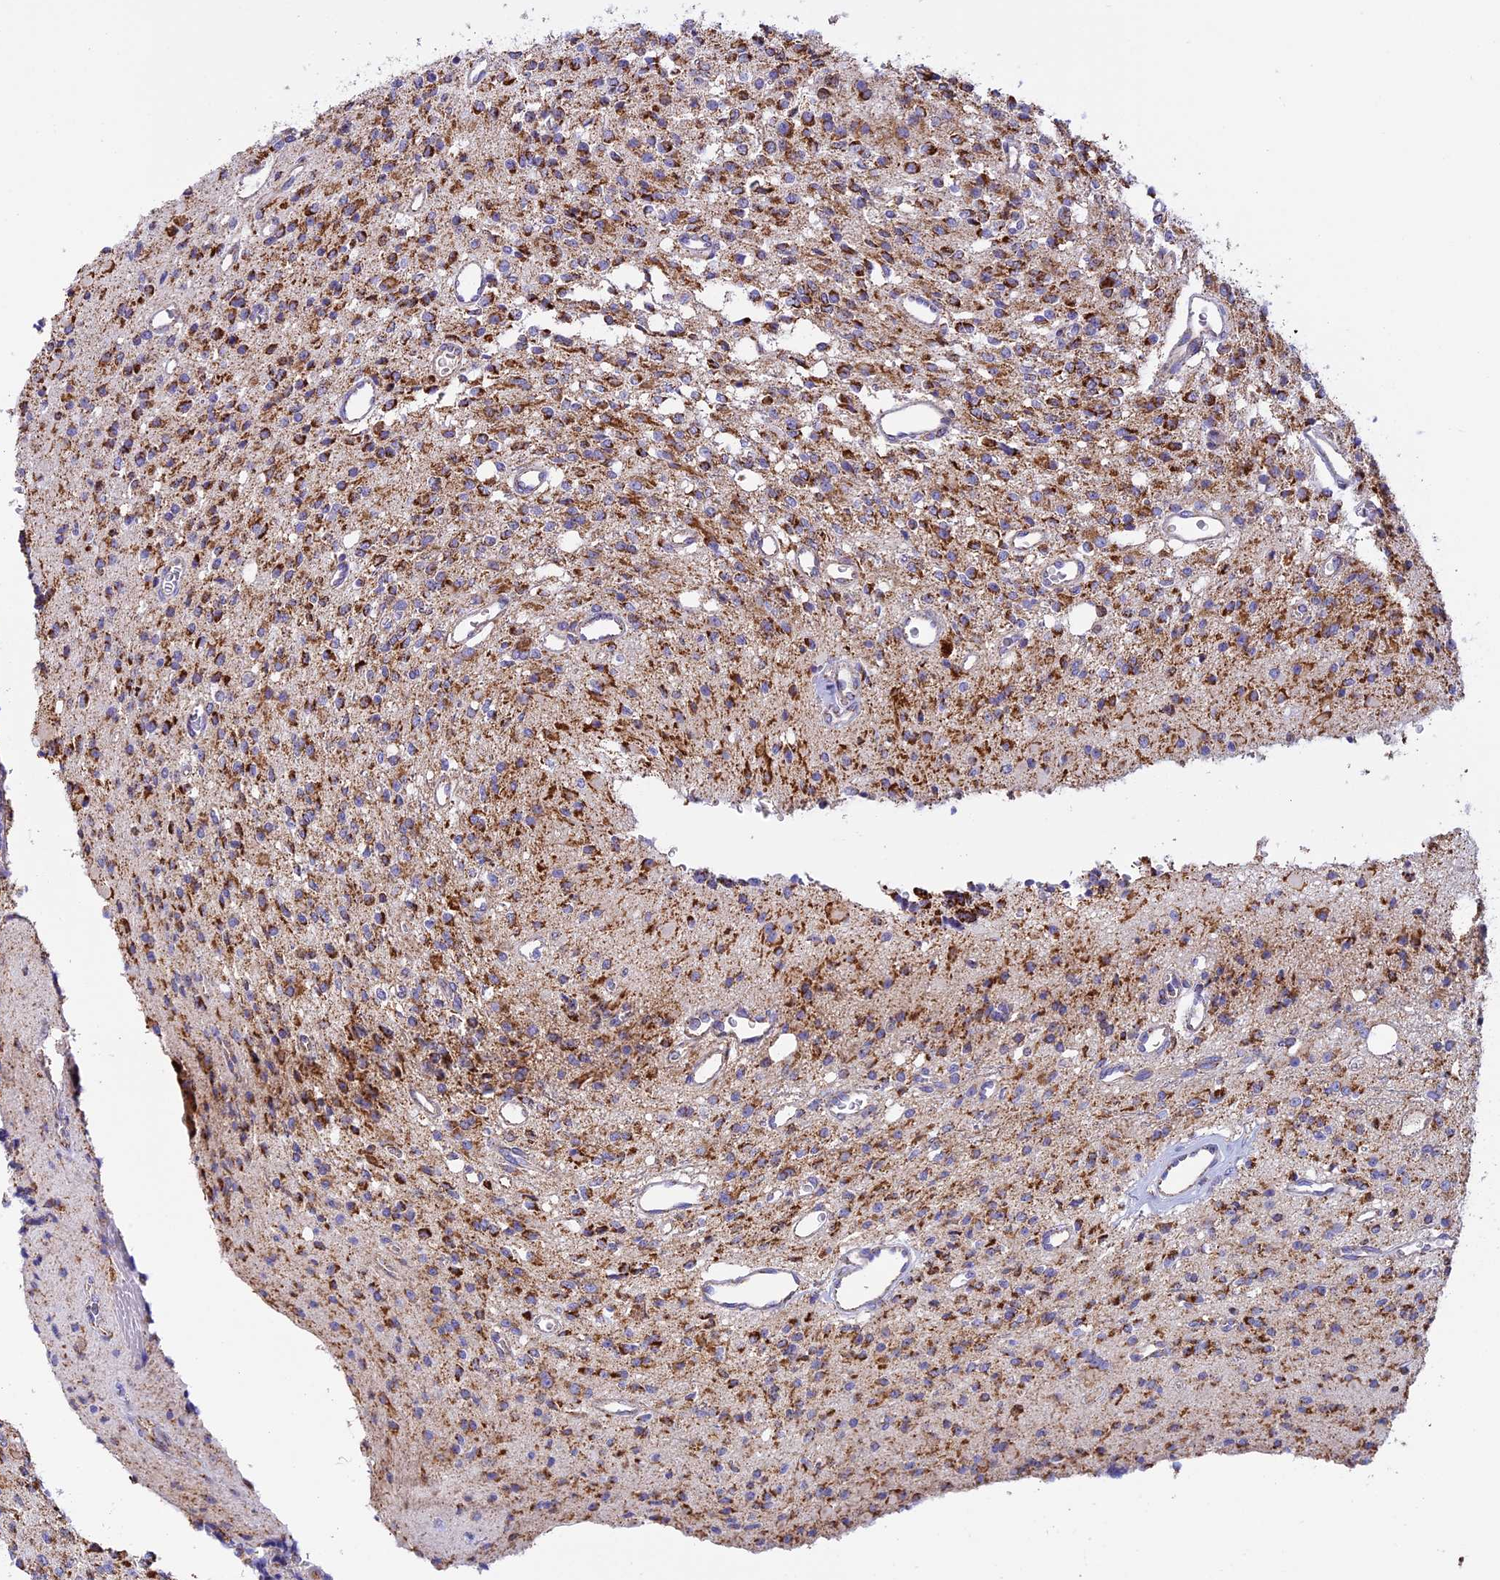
{"staining": {"intensity": "moderate", "quantity": ">75%", "location": "cytoplasmic/membranous"}, "tissue": "glioma", "cell_type": "Tumor cells", "image_type": "cancer", "snomed": [{"axis": "morphology", "description": "Glioma, malignant, High grade"}, {"axis": "topography", "description": "Brain"}], "caption": "High-power microscopy captured an immunohistochemistry image of glioma, revealing moderate cytoplasmic/membranous expression in about >75% of tumor cells.", "gene": "KCNG1", "patient": {"sex": "male", "age": 34}}